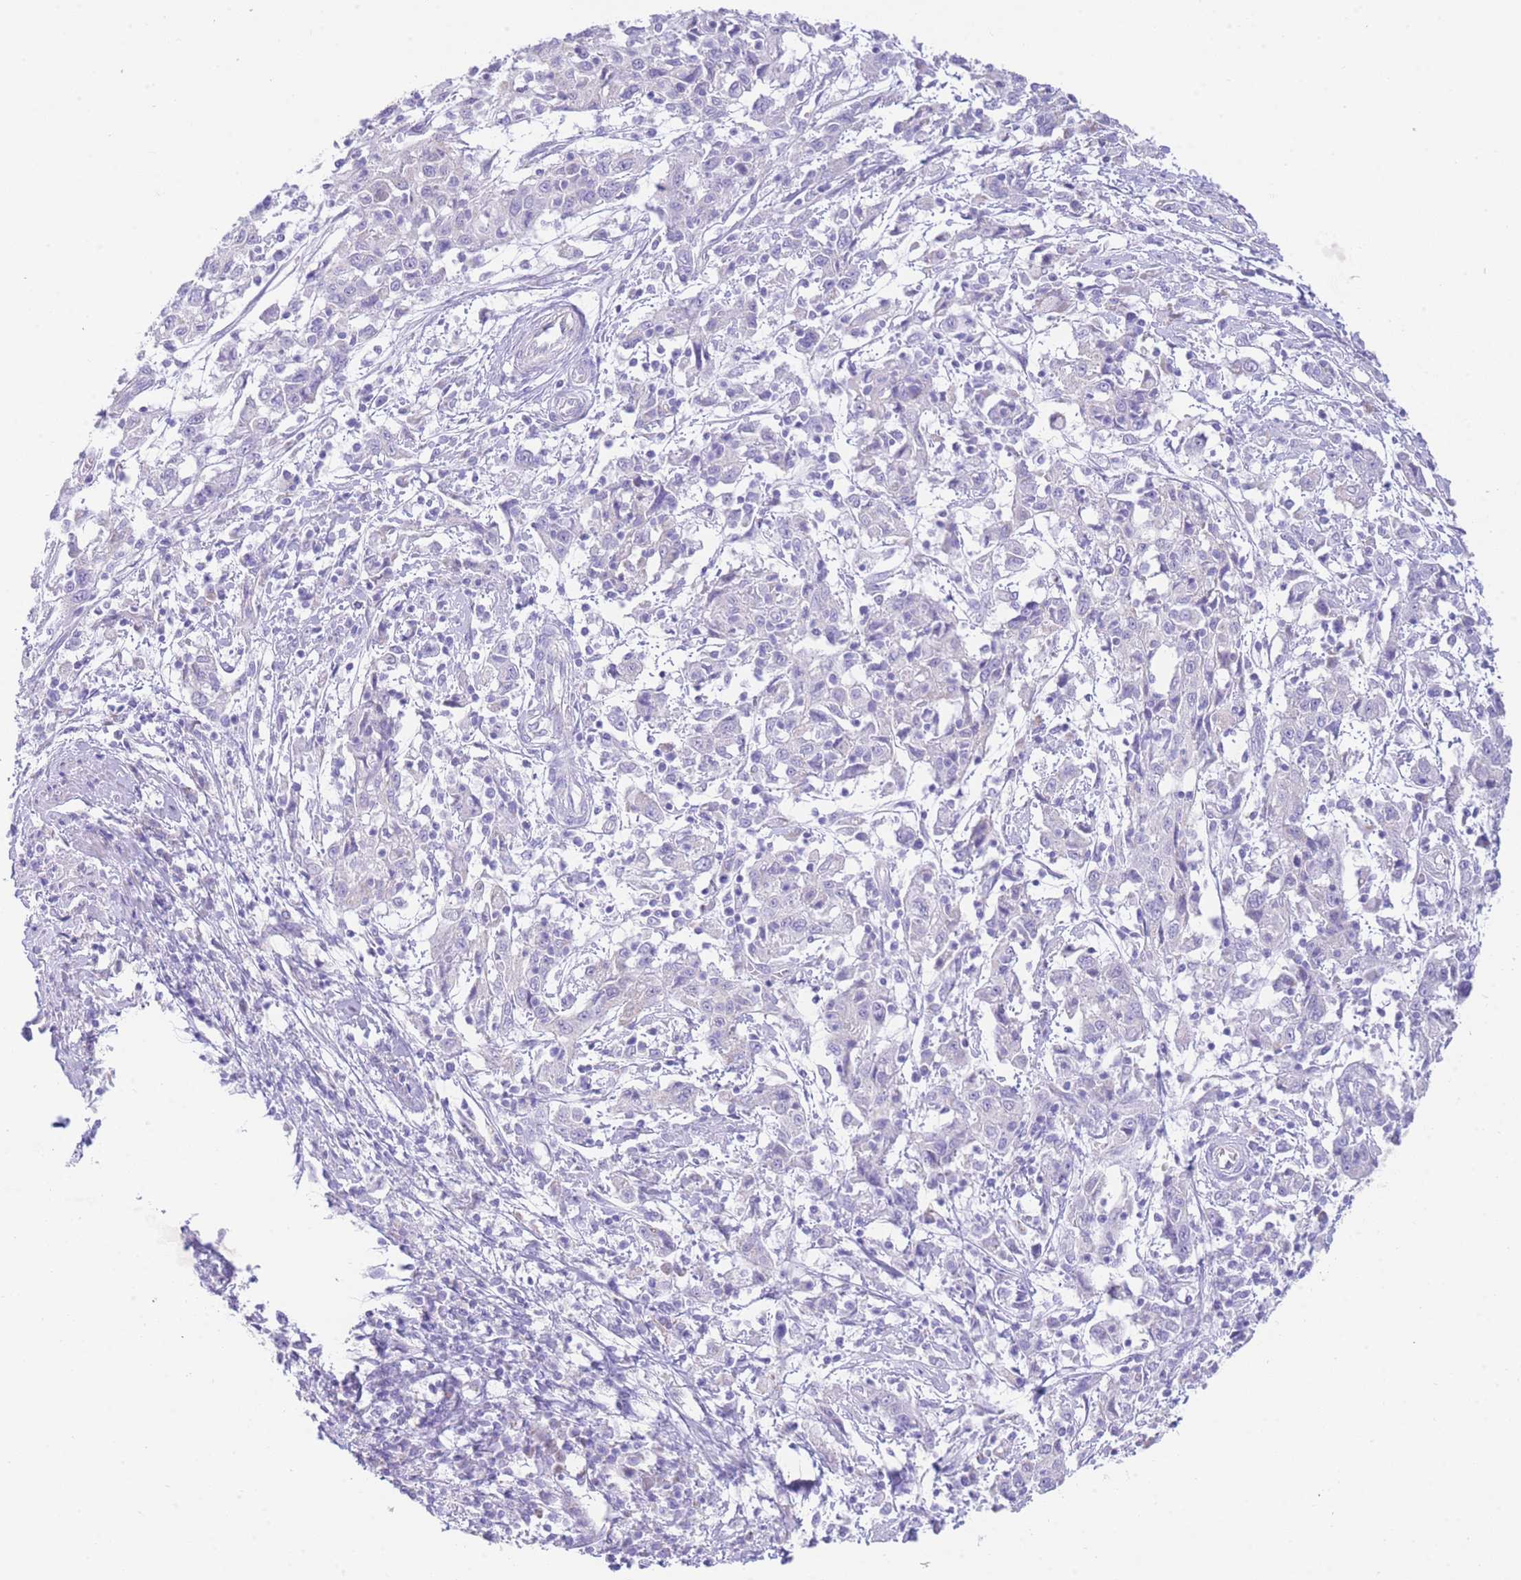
{"staining": {"intensity": "weak", "quantity": "<25%", "location": "cytoplasmic/membranous"}, "tissue": "cervical cancer", "cell_type": "Tumor cells", "image_type": "cancer", "snomed": [{"axis": "morphology", "description": "Squamous cell carcinoma, NOS"}, {"axis": "topography", "description": "Cervix"}], "caption": "Tumor cells are negative for brown protein staining in cervical squamous cell carcinoma.", "gene": "ACSM4", "patient": {"sex": "female", "age": 46}}